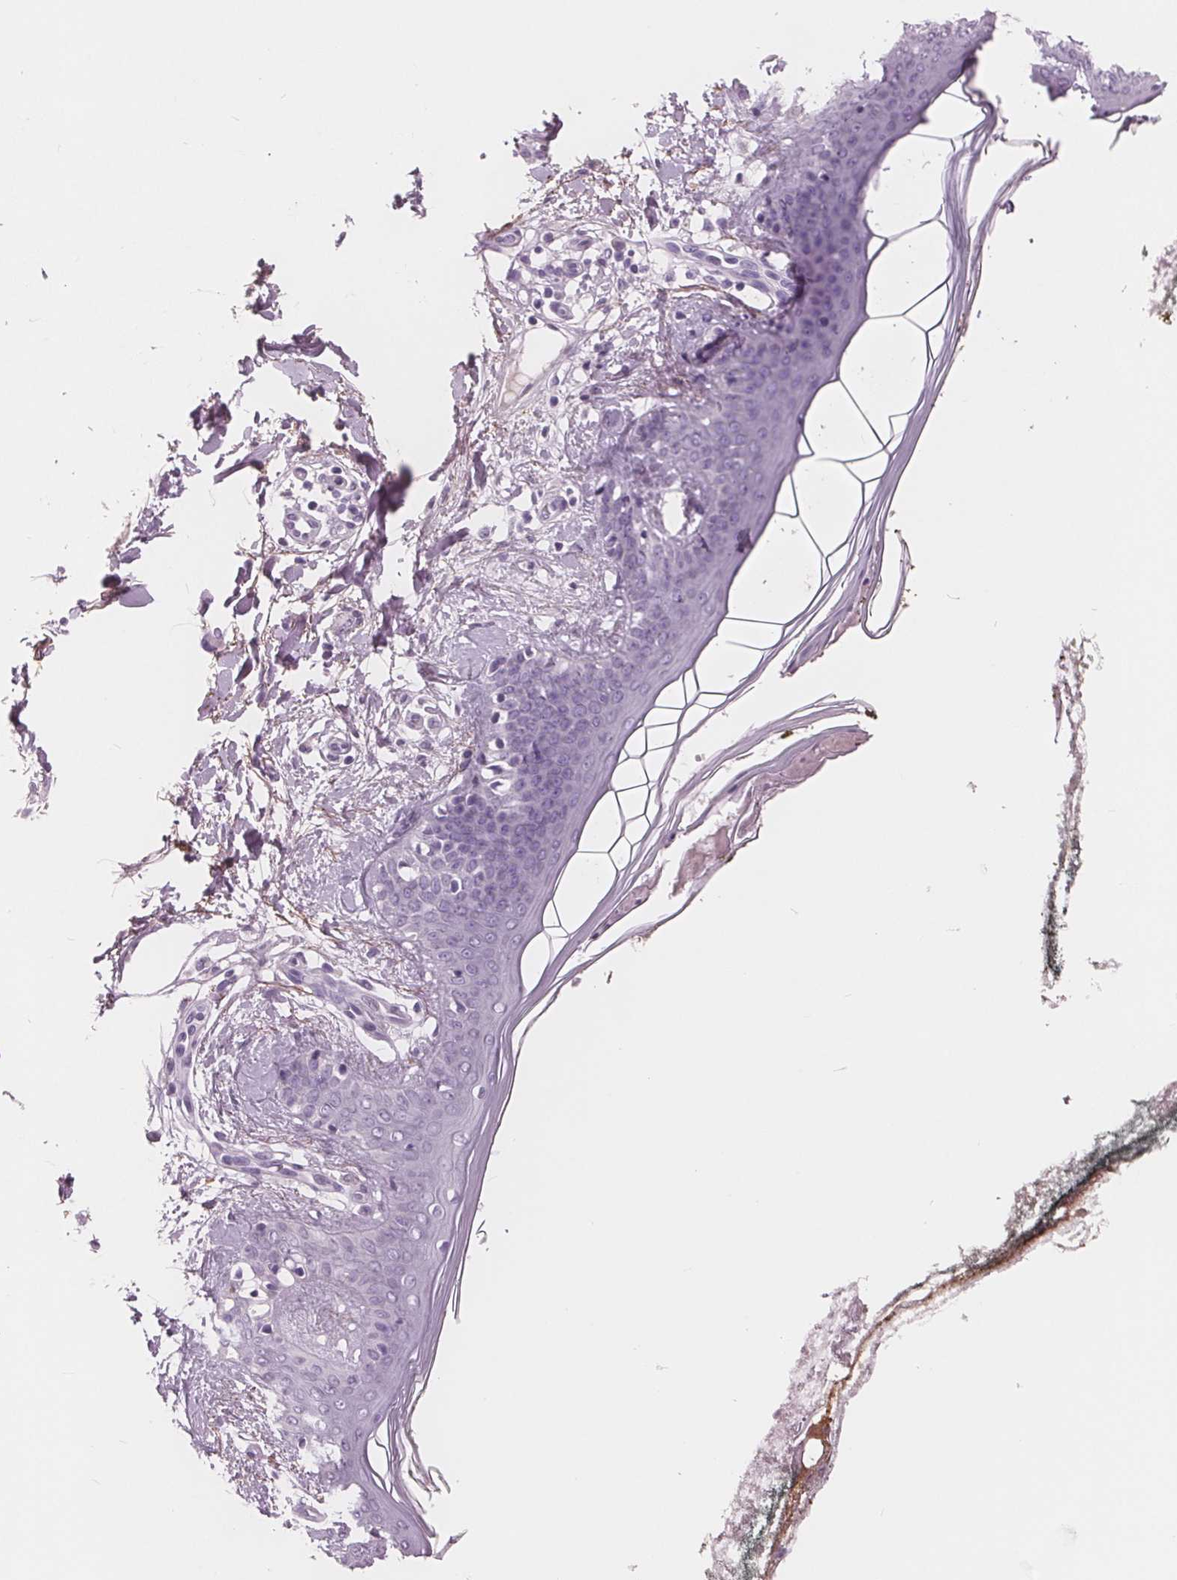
{"staining": {"intensity": "negative", "quantity": "none", "location": "none"}, "tissue": "skin", "cell_type": "Fibroblasts", "image_type": "normal", "snomed": [{"axis": "morphology", "description": "Normal tissue, NOS"}, {"axis": "topography", "description": "Skin"}], "caption": "Immunohistochemistry (IHC) histopathology image of benign skin: skin stained with DAB displays no significant protein expression in fibroblasts. Nuclei are stained in blue.", "gene": "AMBP", "patient": {"sex": "female", "age": 34}}